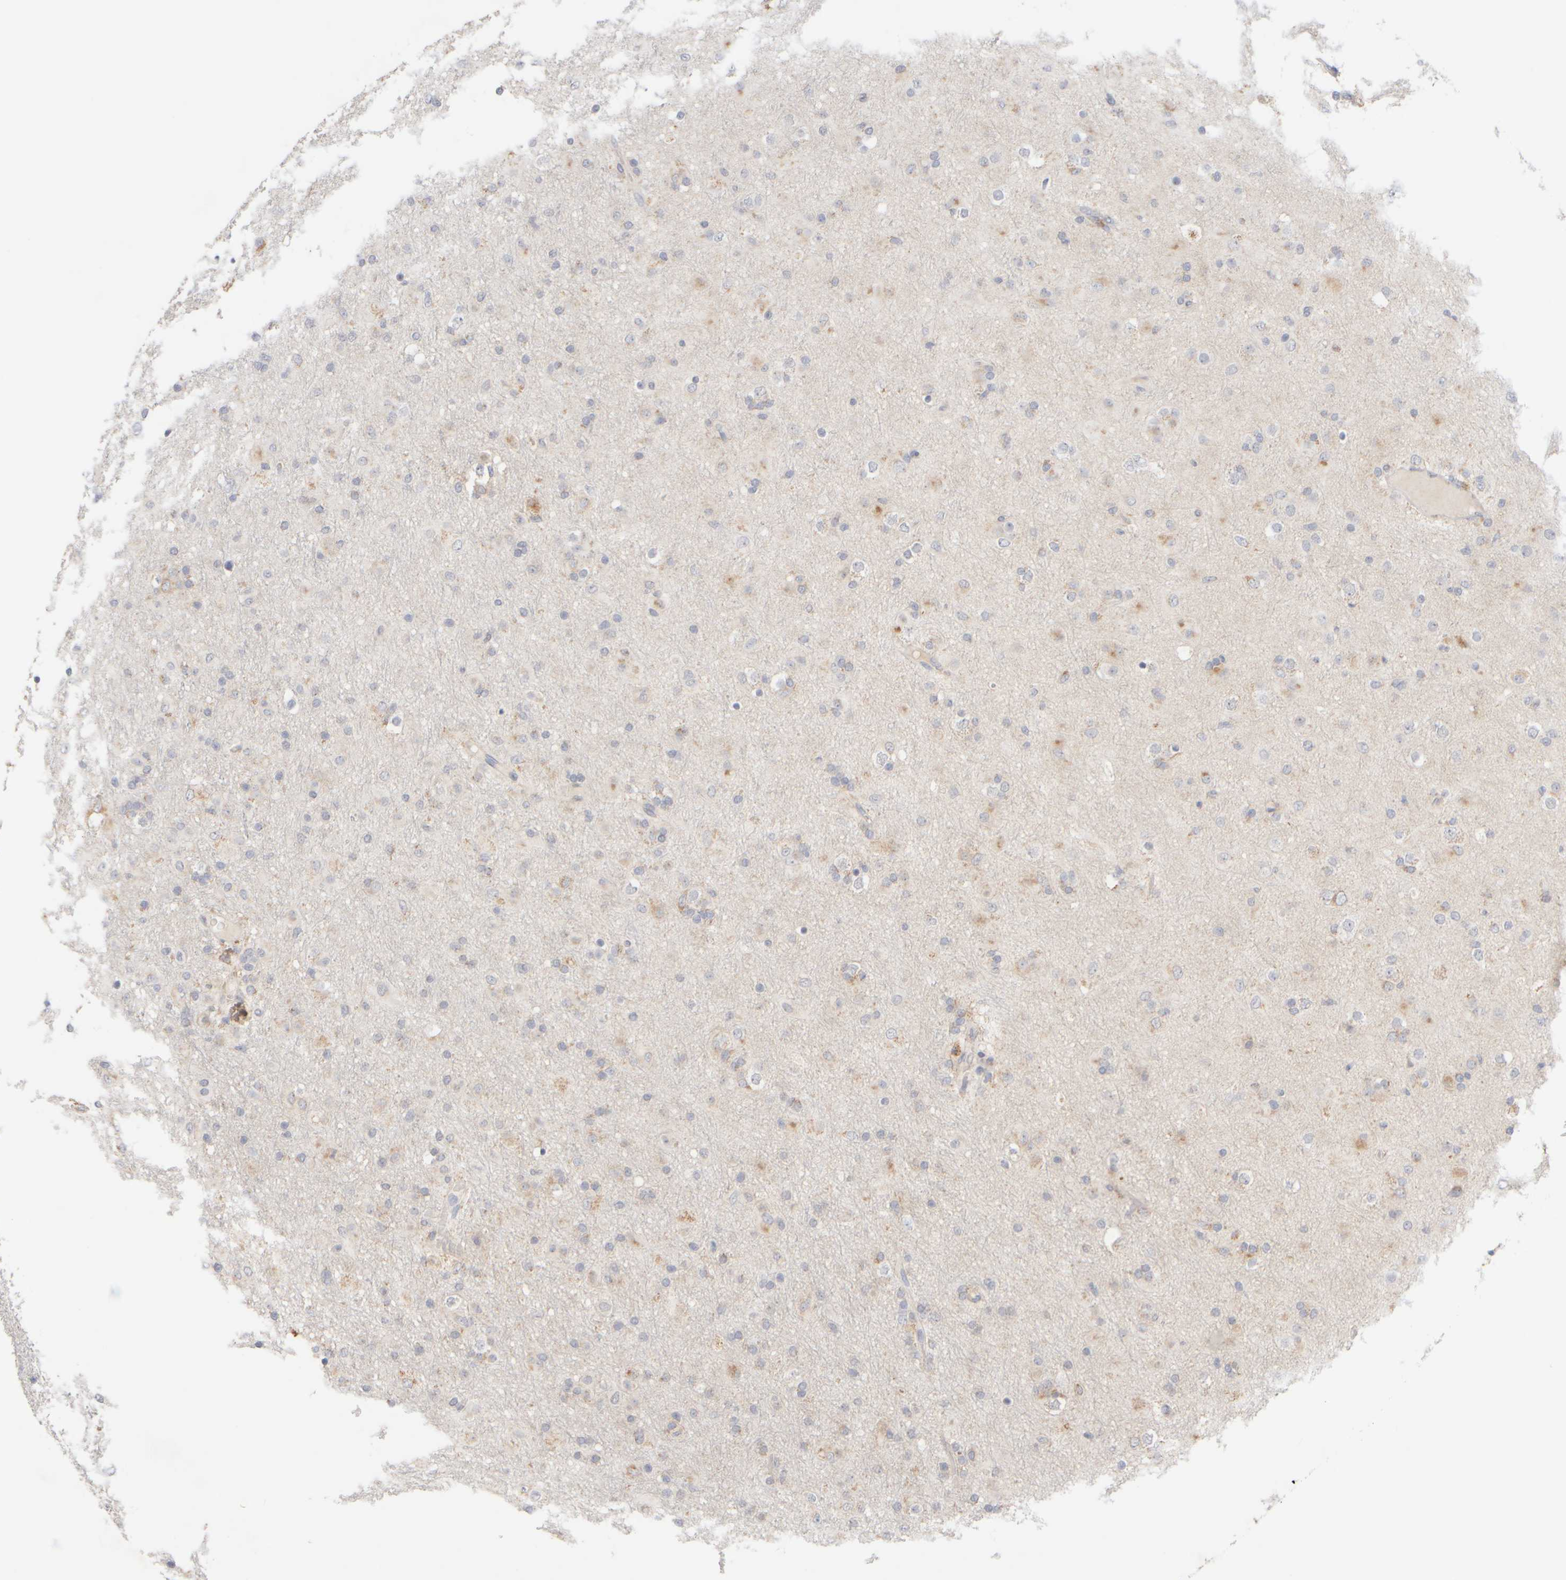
{"staining": {"intensity": "weak", "quantity": "<25%", "location": "cytoplasmic/membranous"}, "tissue": "glioma", "cell_type": "Tumor cells", "image_type": "cancer", "snomed": [{"axis": "morphology", "description": "Glioma, malignant, Low grade"}, {"axis": "topography", "description": "Brain"}], "caption": "Glioma stained for a protein using immunohistochemistry shows no positivity tumor cells.", "gene": "ZNF112", "patient": {"sex": "male", "age": 65}}